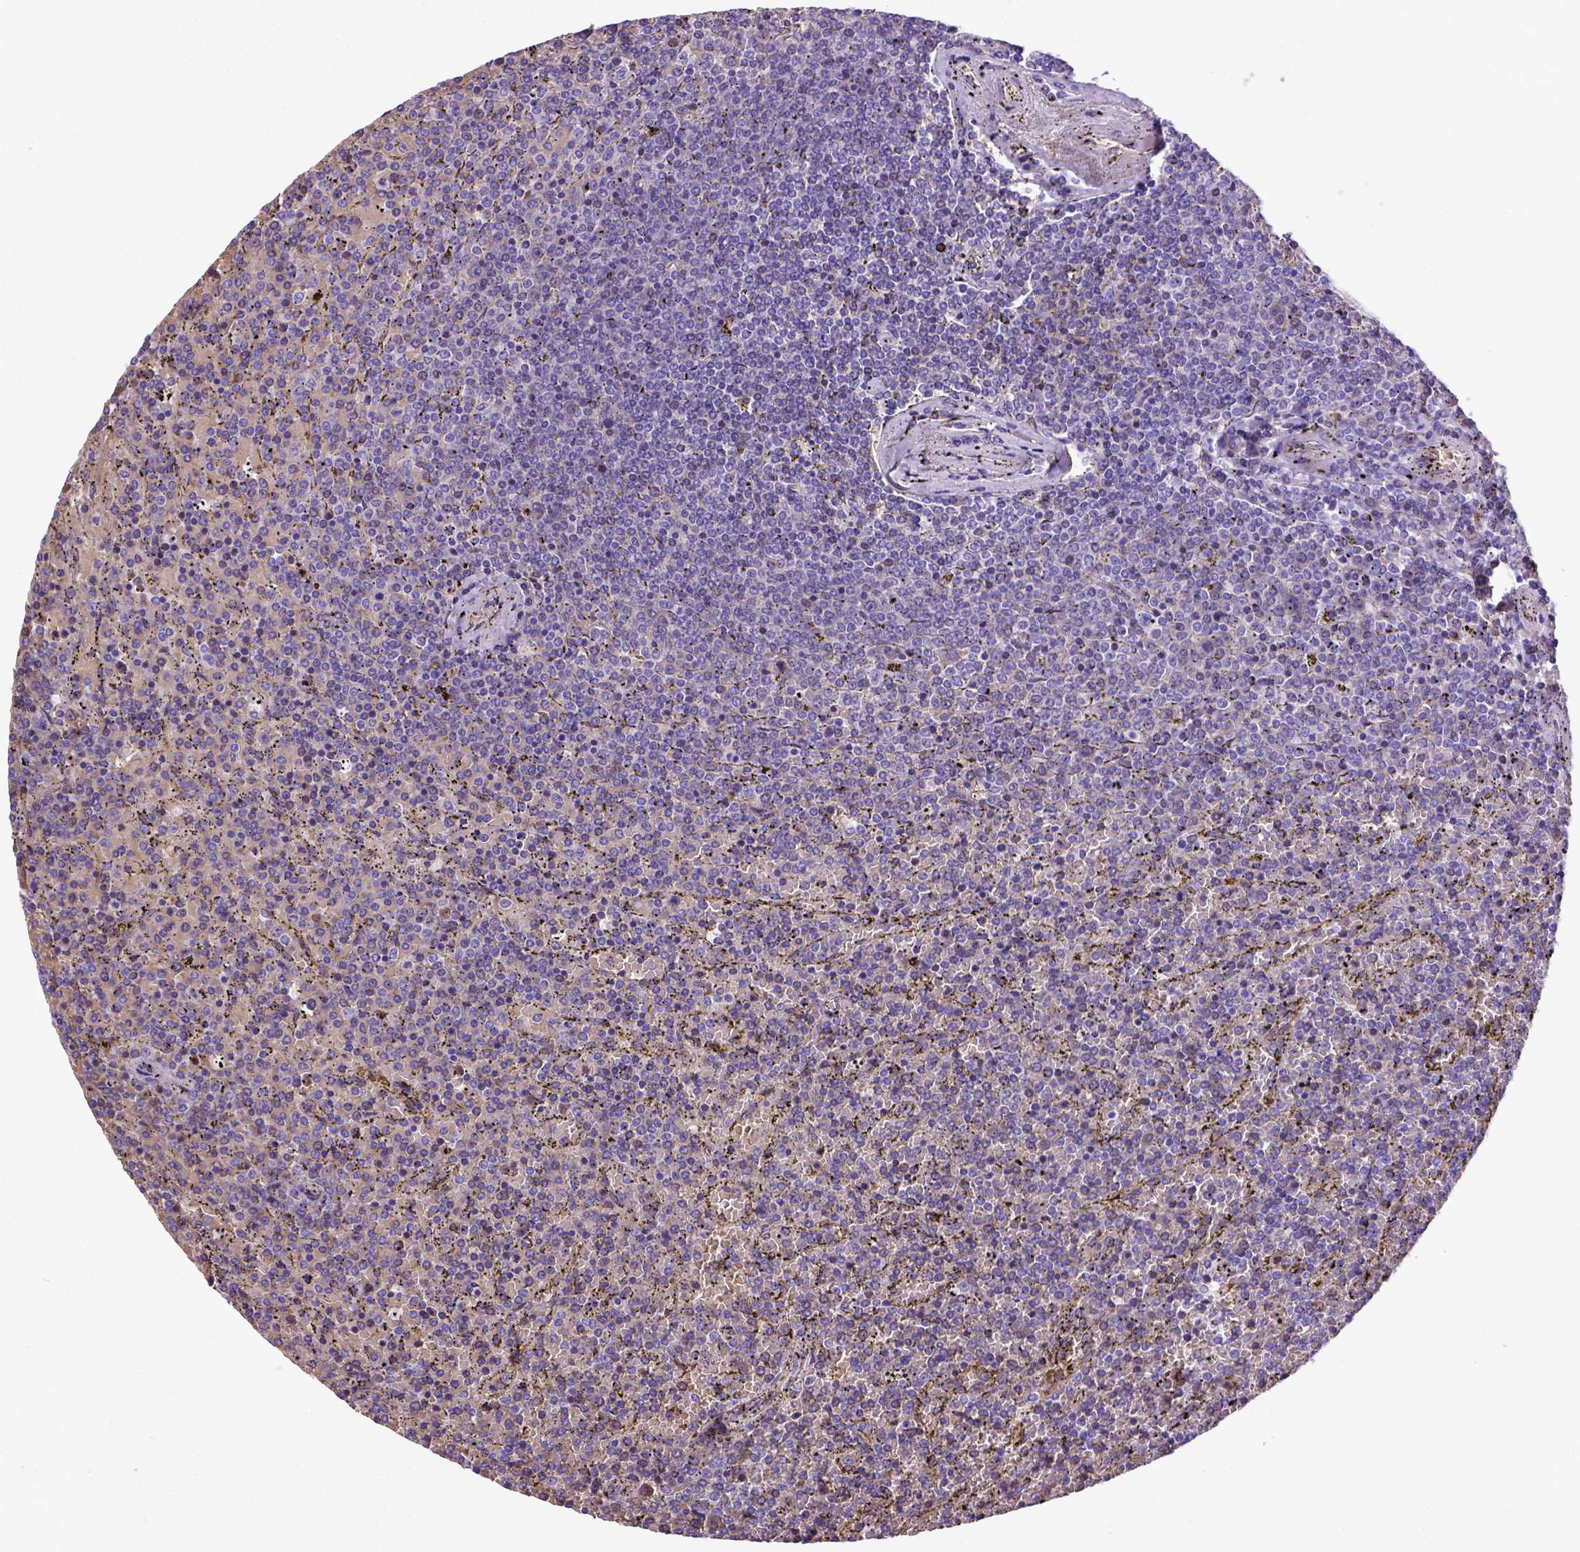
{"staining": {"intensity": "negative", "quantity": "none", "location": "none"}, "tissue": "lymphoma", "cell_type": "Tumor cells", "image_type": "cancer", "snomed": [{"axis": "morphology", "description": "Malignant lymphoma, non-Hodgkin's type, Low grade"}, {"axis": "topography", "description": "Spleen"}], "caption": "Lymphoma was stained to show a protein in brown. There is no significant staining in tumor cells.", "gene": "ADAM12", "patient": {"sex": "female", "age": 77}}